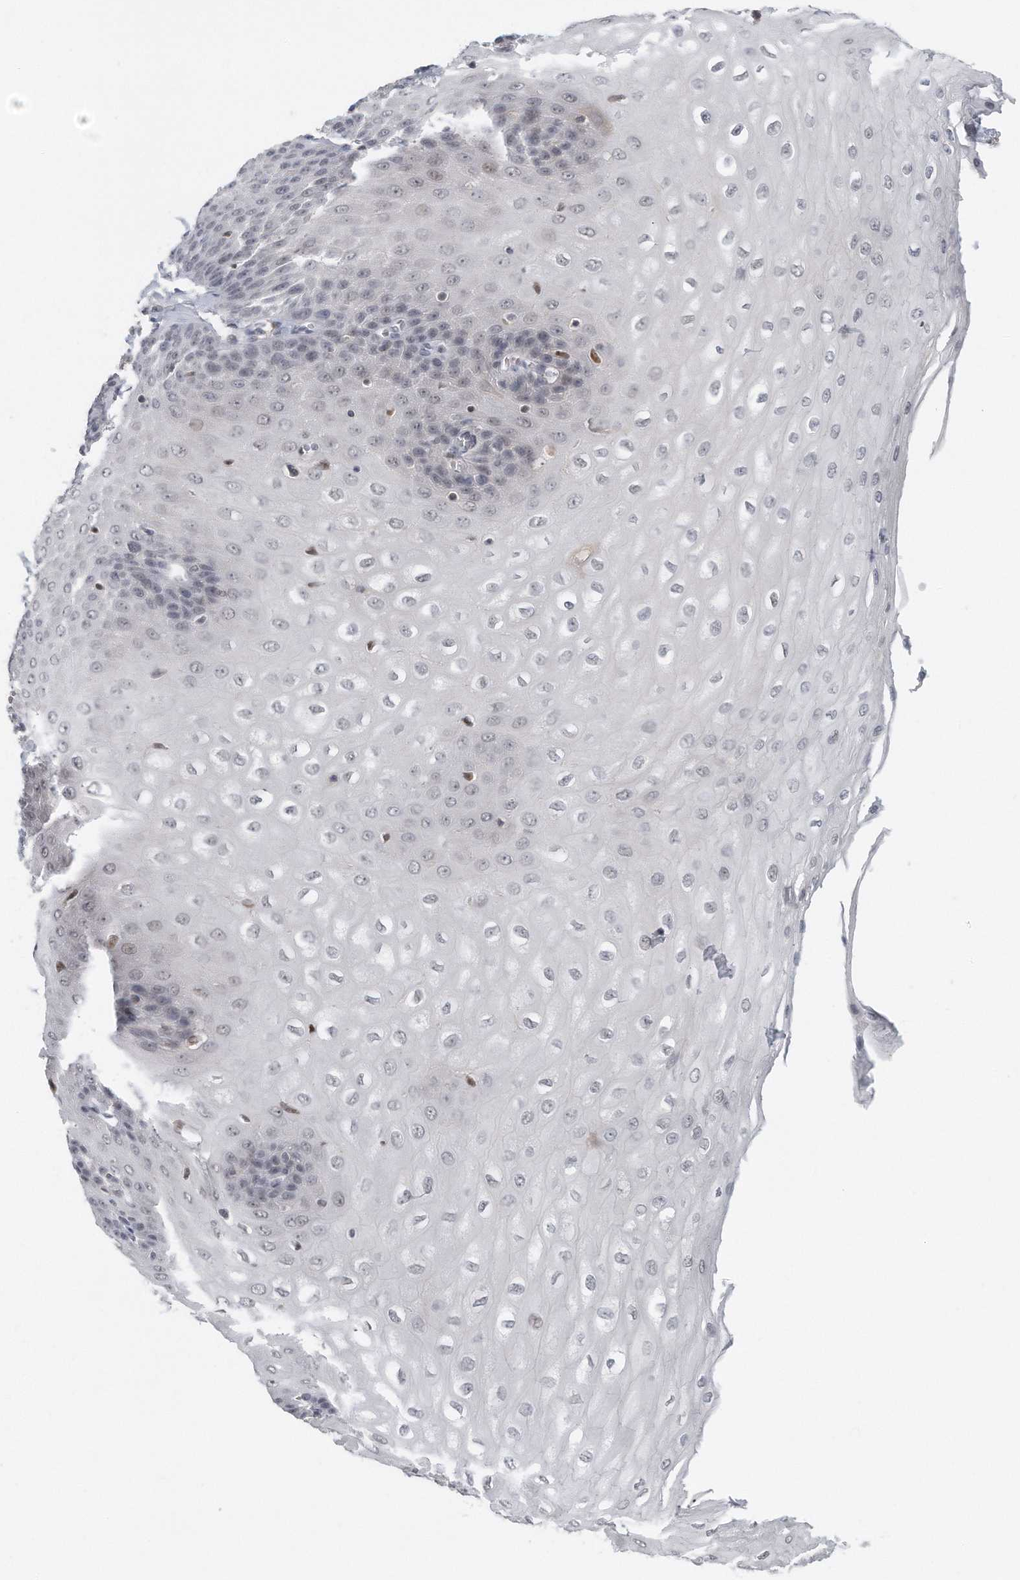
{"staining": {"intensity": "weak", "quantity": "25%-75%", "location": "nuclear"}, "tissue": "esophagus", "cell_type": "Squamous epithelial cells", "image_type": "normal", "snomed": [{"axis": "morphology", "description": "Normal tissue, NOS"}, {"axis": "topography", "description": "Esophagus"}], "caption": "Weak nuclear staining for a protein is present in approximately 25%-75% of squamous epithelial cells of benign esophagus using IHC.", "gene": "DDX43", "patient": {"sex": "male", "age": 60}}